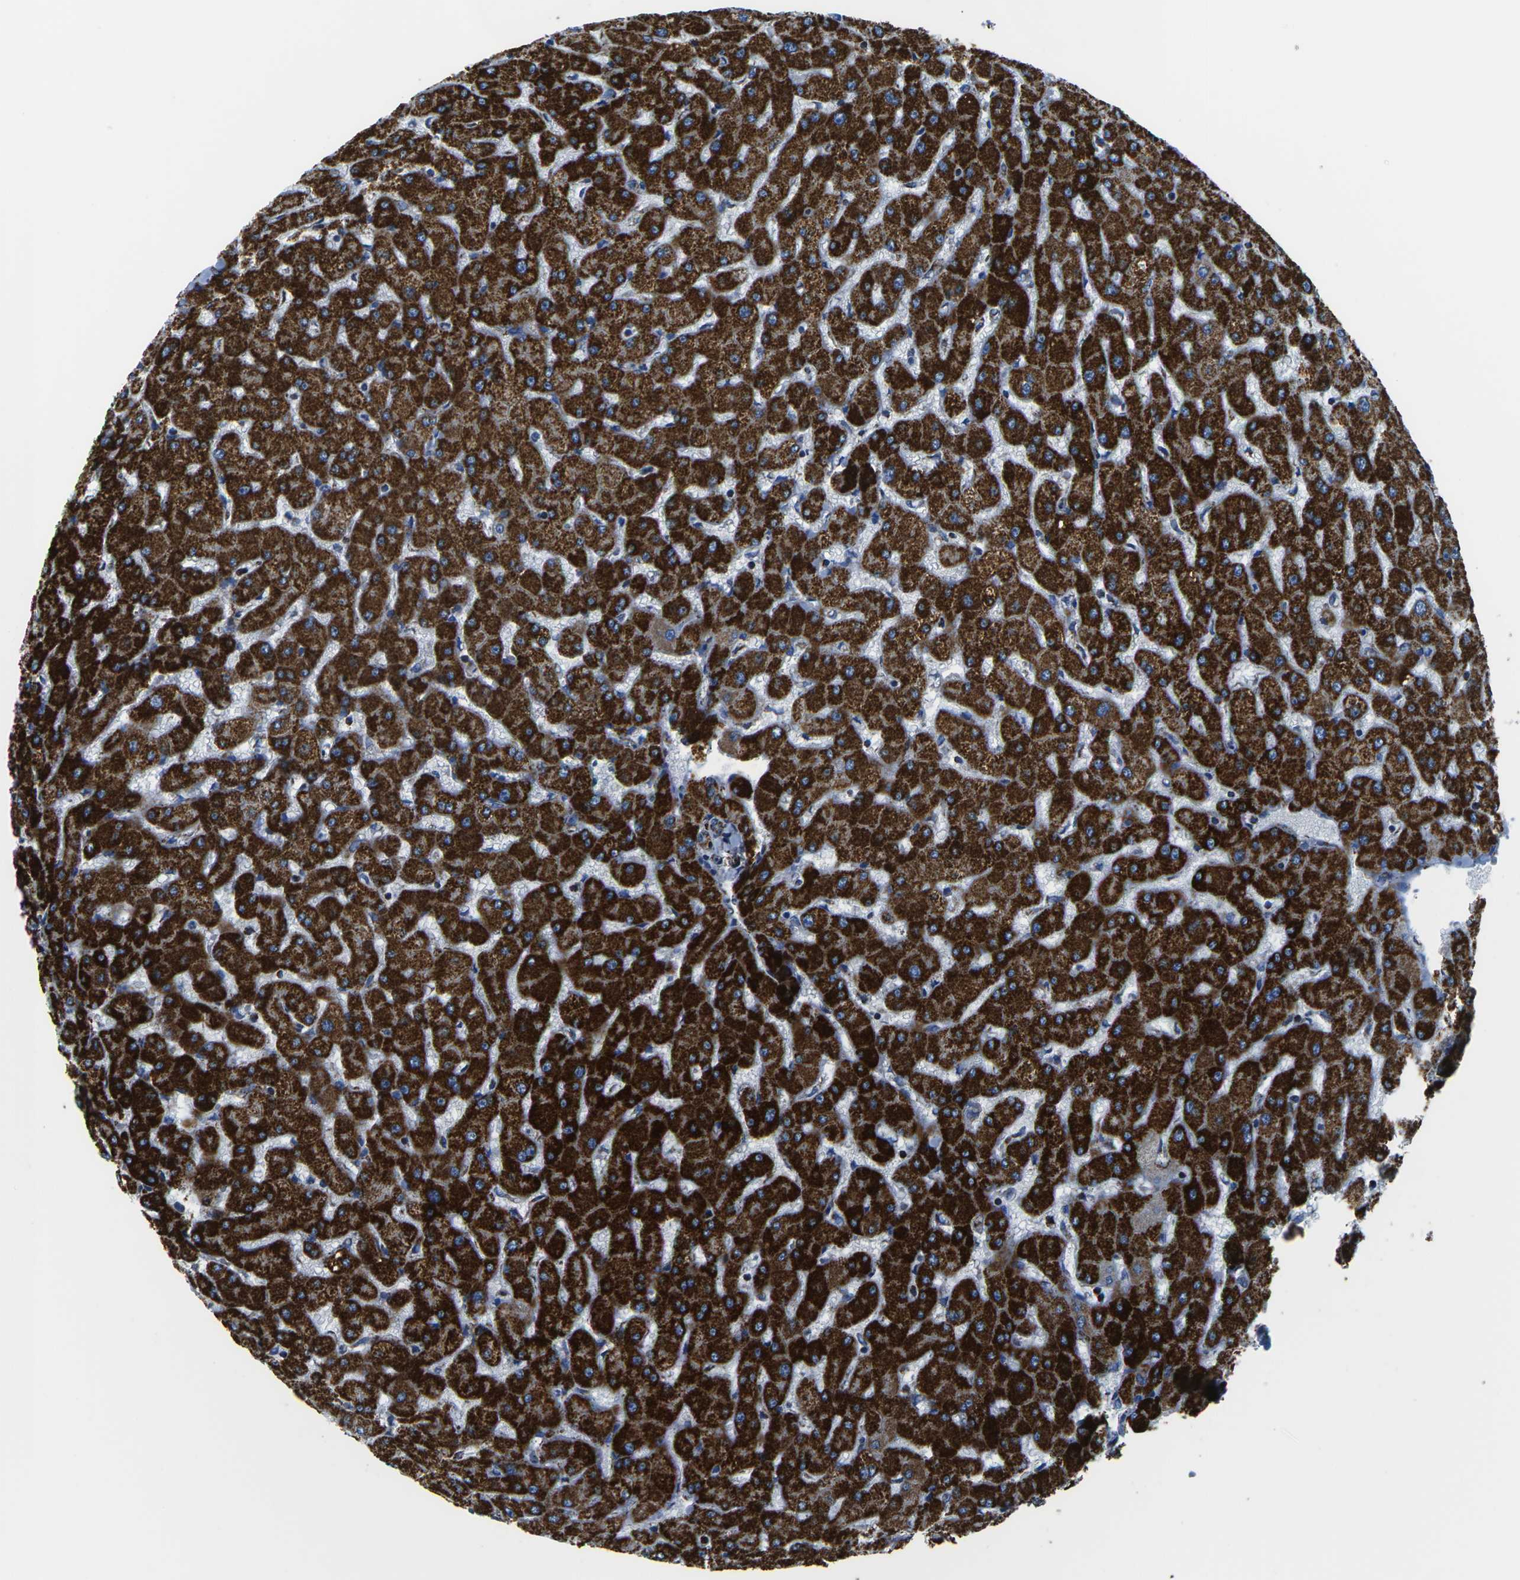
{"staining": {"intensity": "strong", "quantity": ">75%", "location": "cytoplasmic/membranous"}, "tissue": "liver", "cell_type": "Cholangiocytes", "image_type": "normal", "snomed": [{"axis": "morphology", "description": "Normal tissue, NOS"}, {"axis": "topography", "description": "Liver"}], "caption": "High-power microscopy captured an immunohistochemistry (IHC) image of benign liver, revealing strong cytoplasmic/membranous positivity in about >75% of cholangiocytes.", "gene": "MT", "patient": {"sex": "female", "age": 63}}